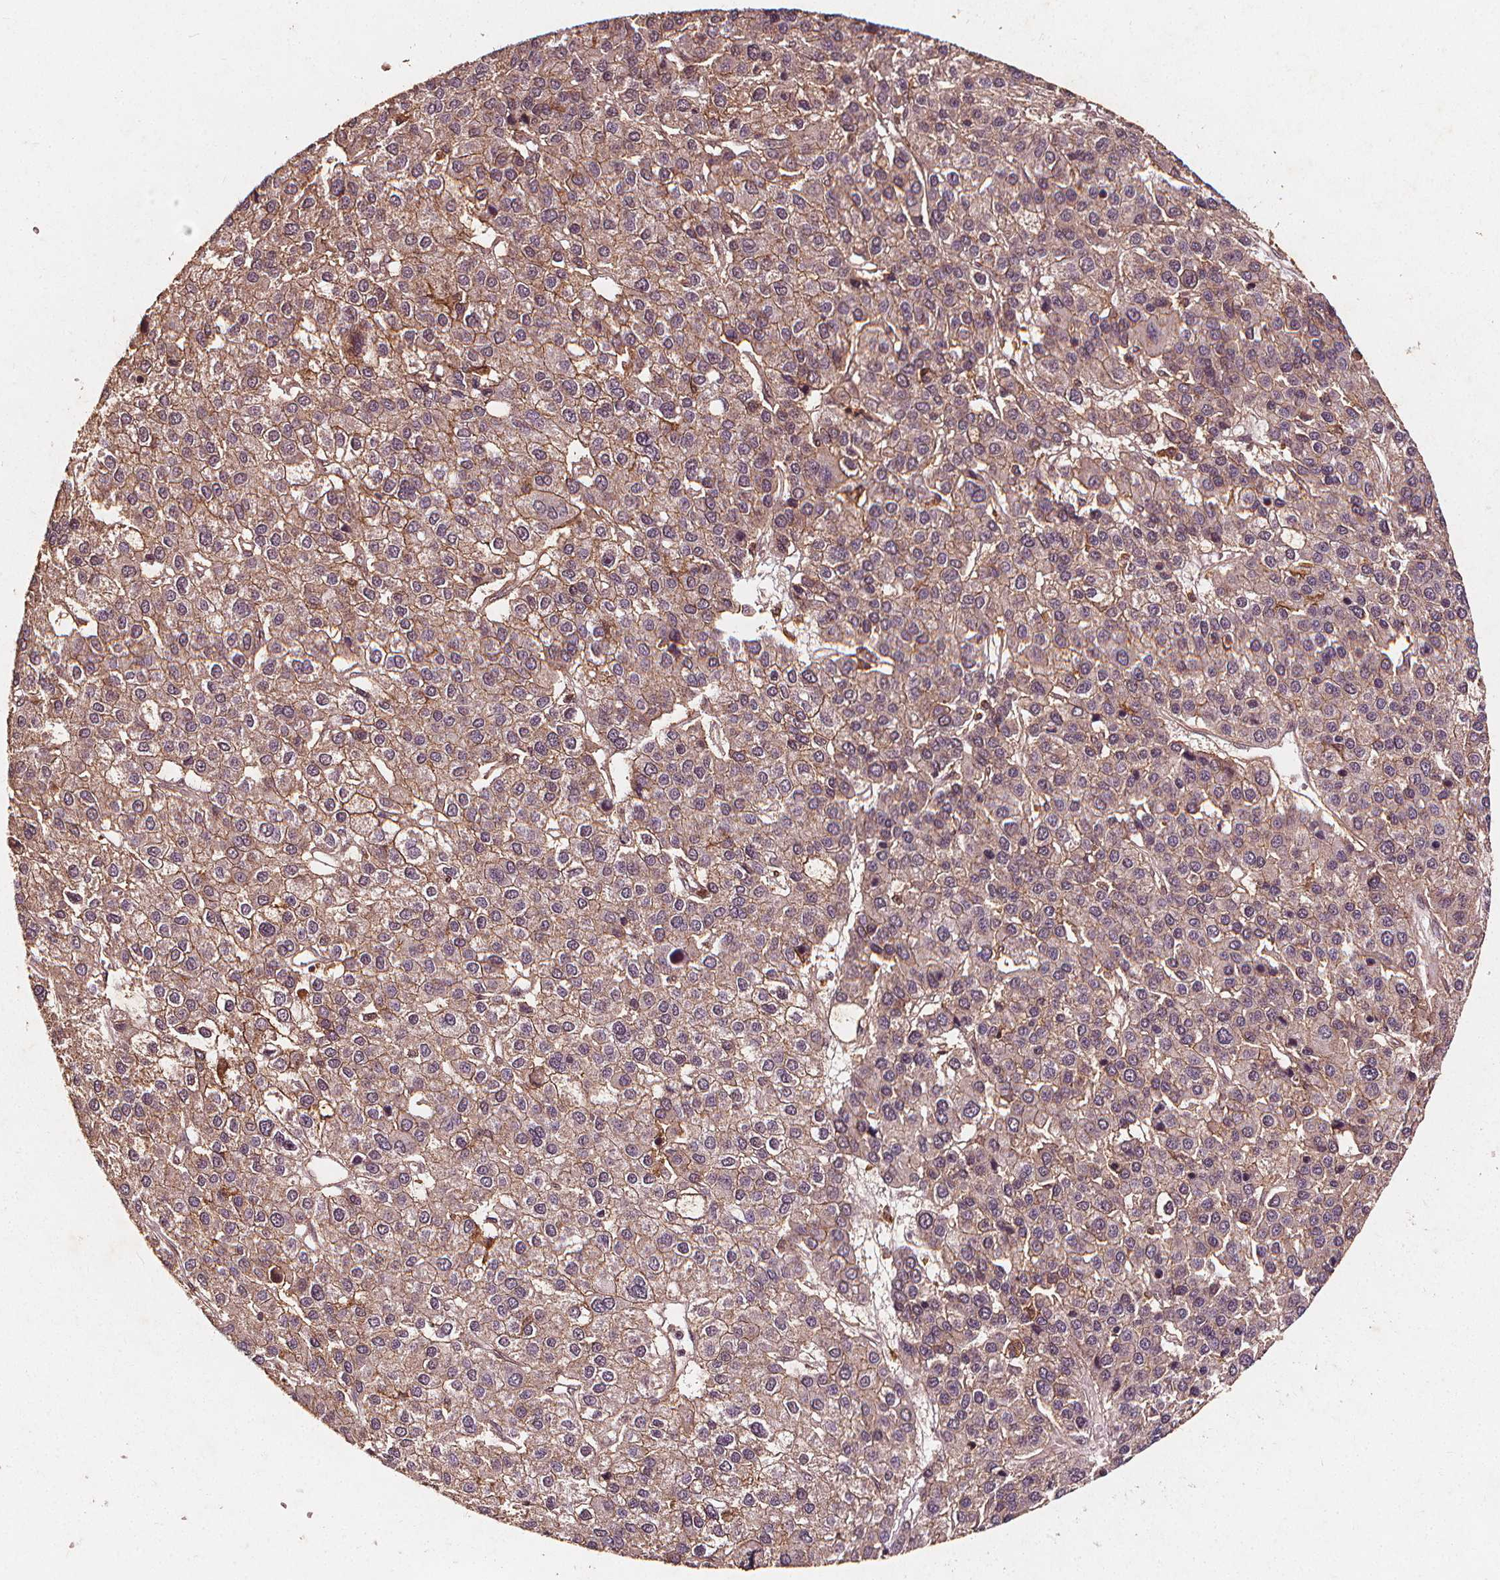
{"staining": {"intensity": "weak", "quantity": "25%-75%", "location": "cytoplasmic/membranous"}, "tissue": "liver cancer", "cell_type": "Tumor cells", "image_type": "cancer", "snomed": [{"axis": "morphology", "description": "Carcinoma, Hepatocellular, NOS"}, {"axis": "topography", "description": "Liver"}], "caption": "Protein staining of liver hepatocellular carcinoma tissue demonstrates weak cytoplasmic/membranous expression in approximately 25%-75% of tumor cells.", "gene": "ABCA1", "patient": {"sex": "female", "age": 41}}